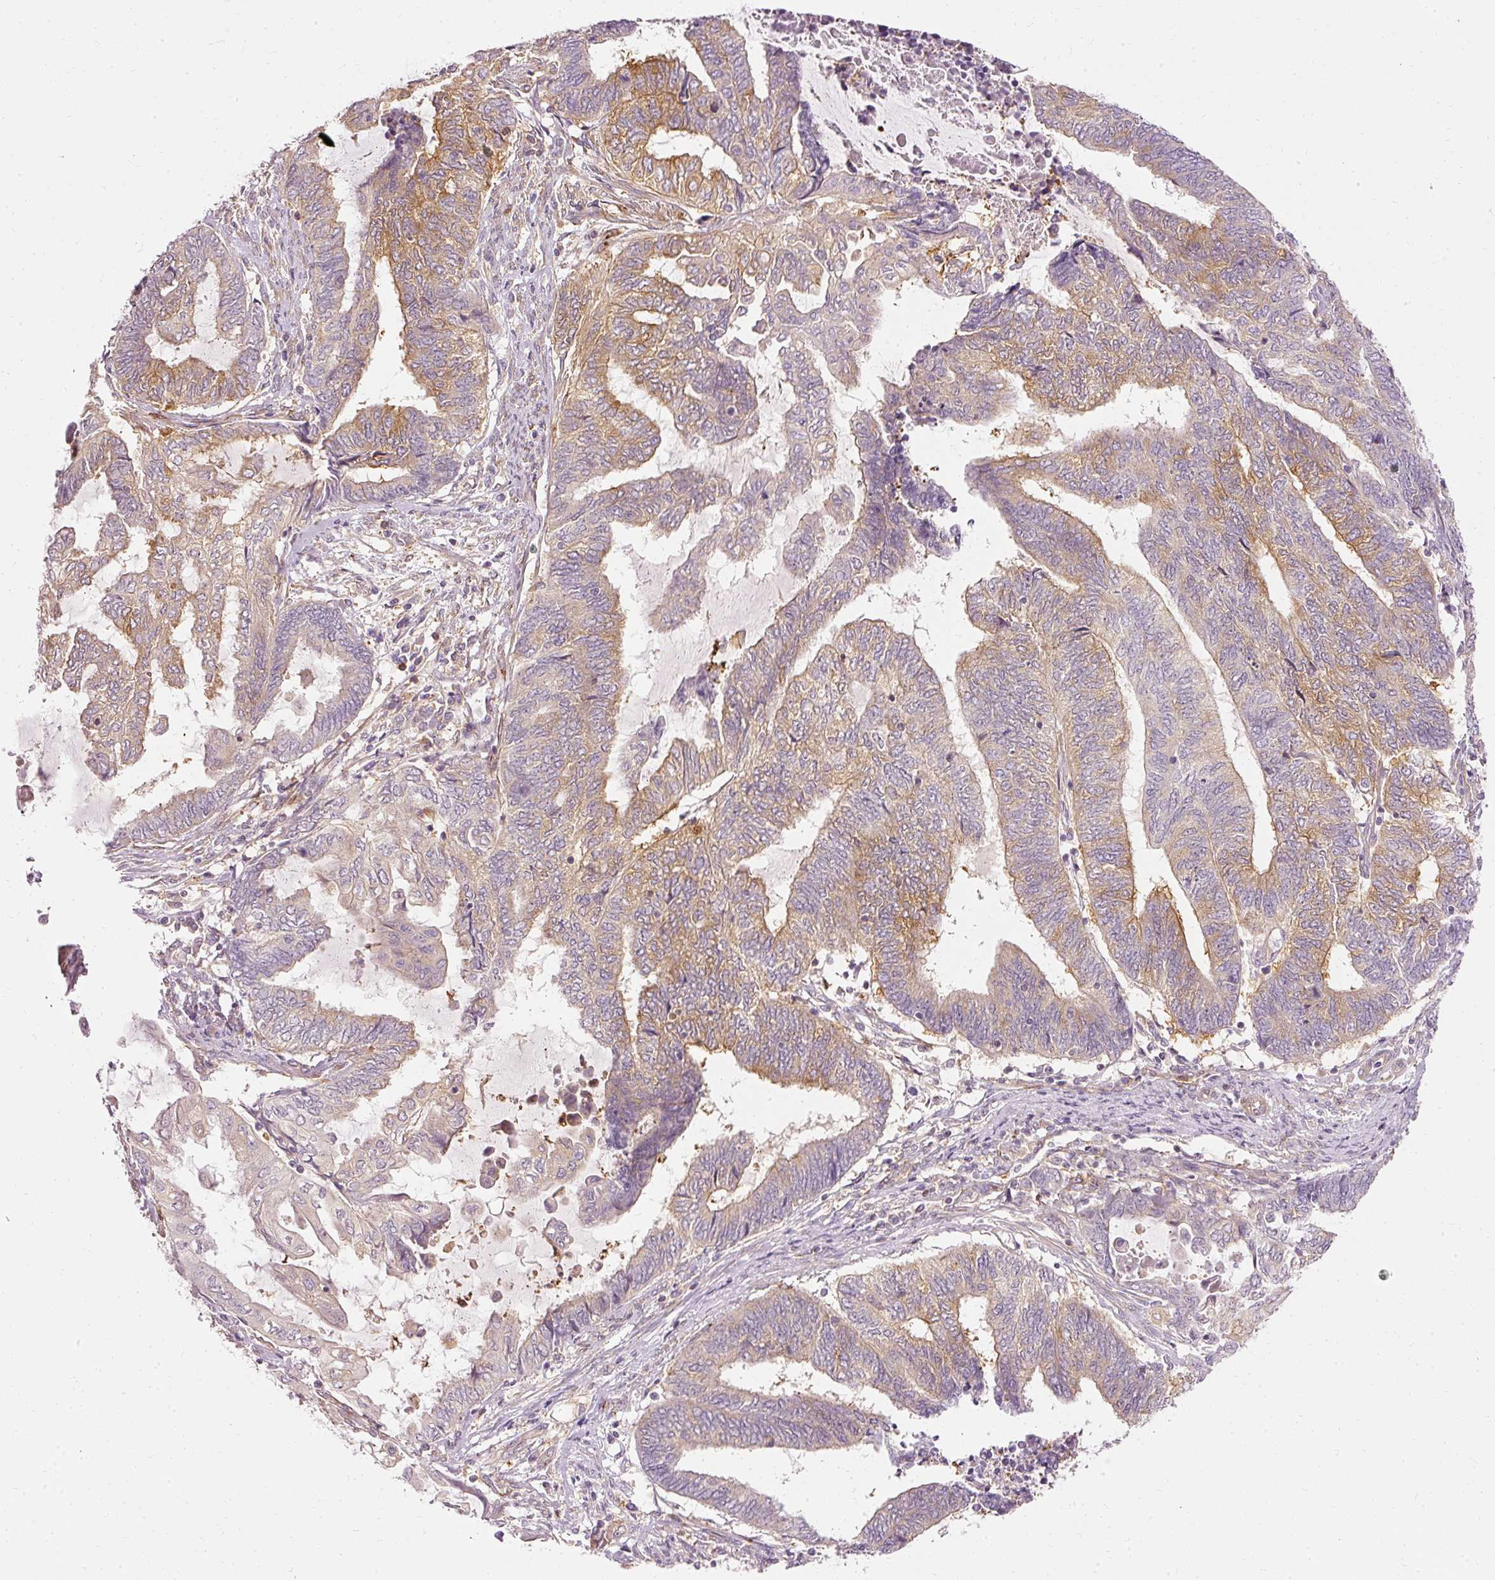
{"staining": {"intensity": "strong", "quantity": "25%-75%", "location": "cytoplasmic/membranous"}, "tissue": "endometrial cancer", "cell_type": "Tumor cells", "image_type": "cancer", "snomed": [{"axis": "morphology", "description": "Adenocarcinoma, NOS"}, {"axis": "topography", "description": "Uterus"}, {"axis": "topography", "description": "Endometrium"}], "caption": "Immunohistochemical staining of adenocarcinoma (endometrial) shows strong cytoplasmic/membranous protein positivity in approximately 25%-75% of tumor cells.", "gene": "ARMH3", "patient": {"sex": "female", "age": 70}}